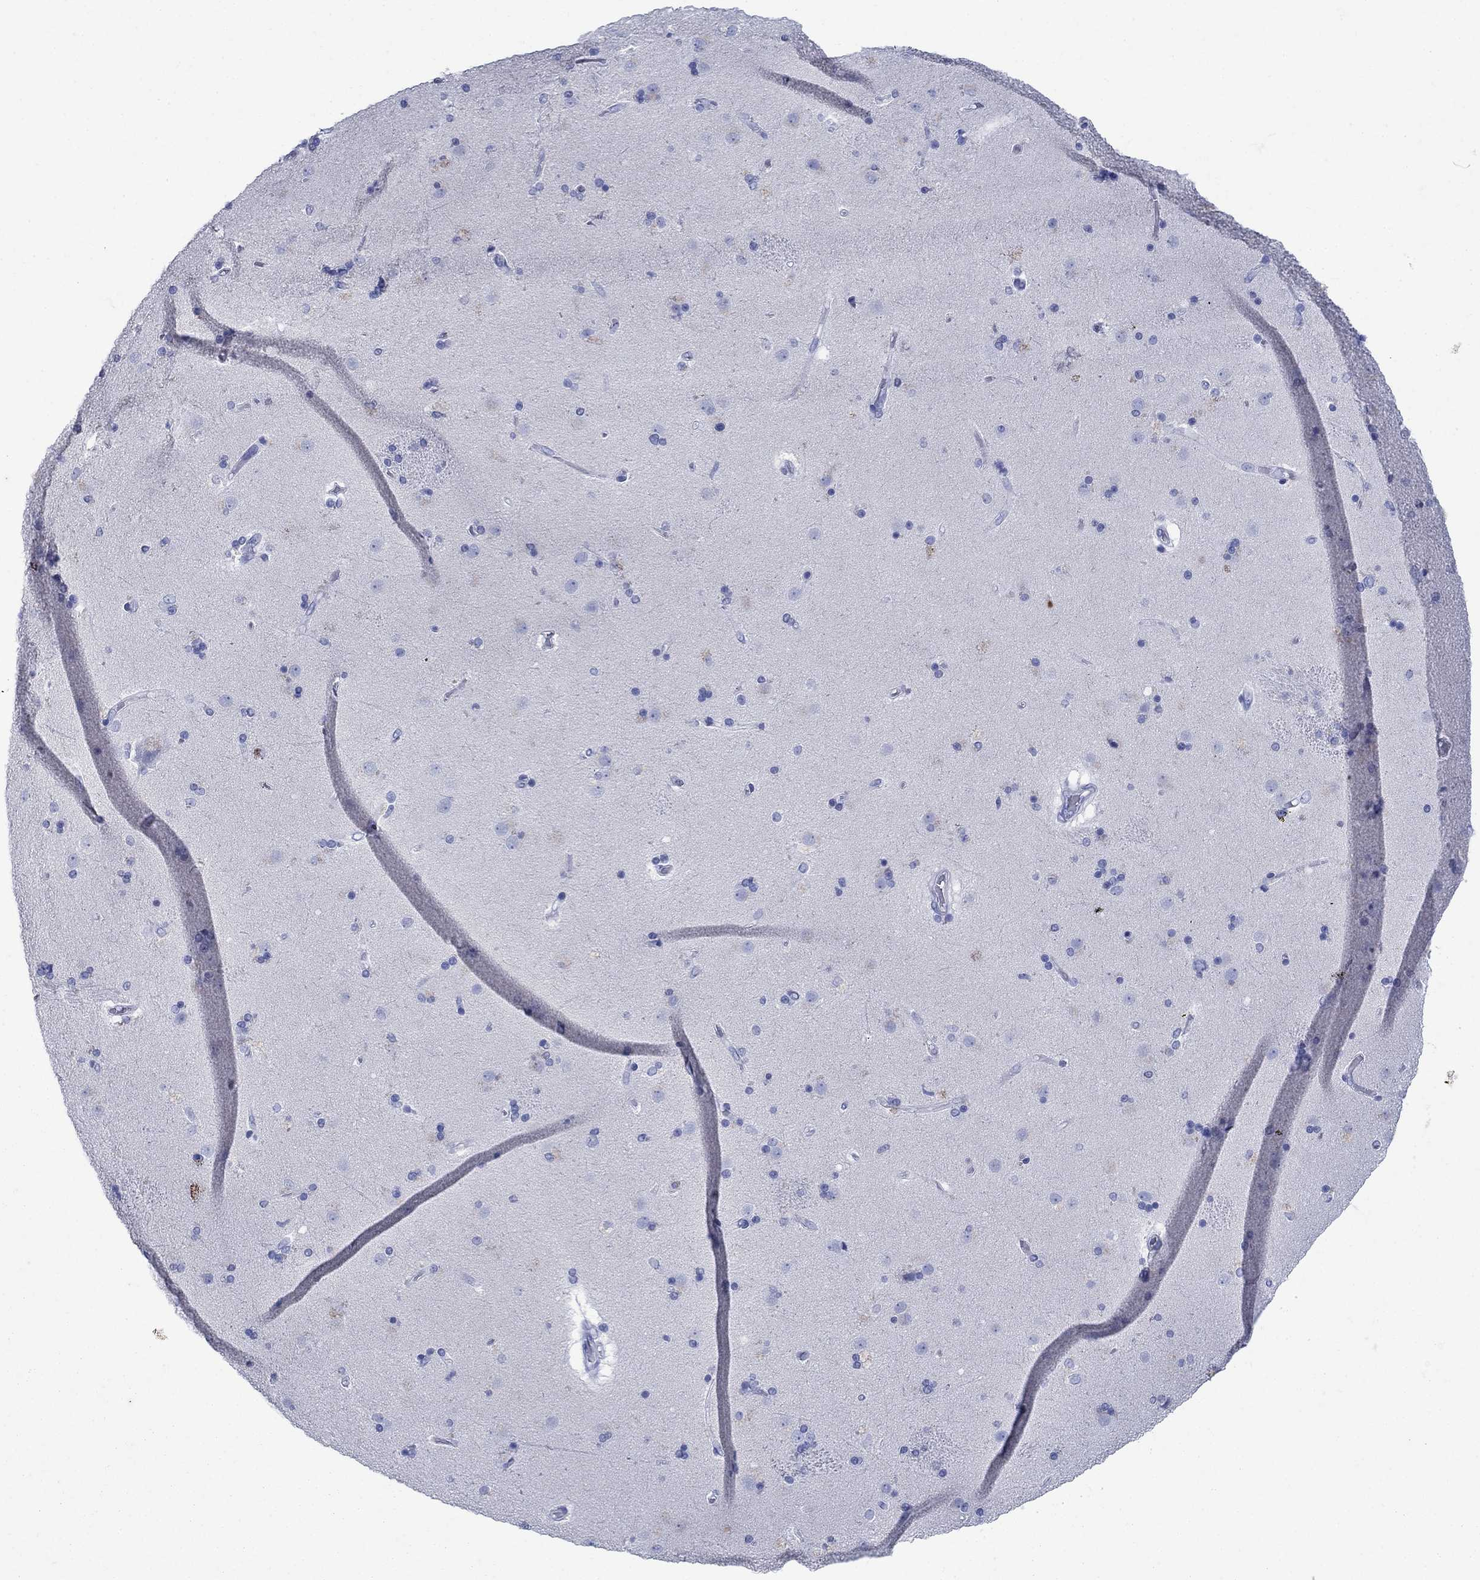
{"staining": {"intensity": "negative", "quantity": "none", "location": "none"}, "tissue": "caudate", "cell_type": "Glial cells", "image_type": "normal", "snomed": [{"axis": "morphology", "description": "Normal tissue, NOS"}, {"axis": "topography", "description": "Lateral ventricle wall"}], "caption": "This is an IHC photomicrograph of benign caudate. There is no positivity in glial cells.", "gene": "AZU1", "patient": {"sex": "female", "age": 71}}